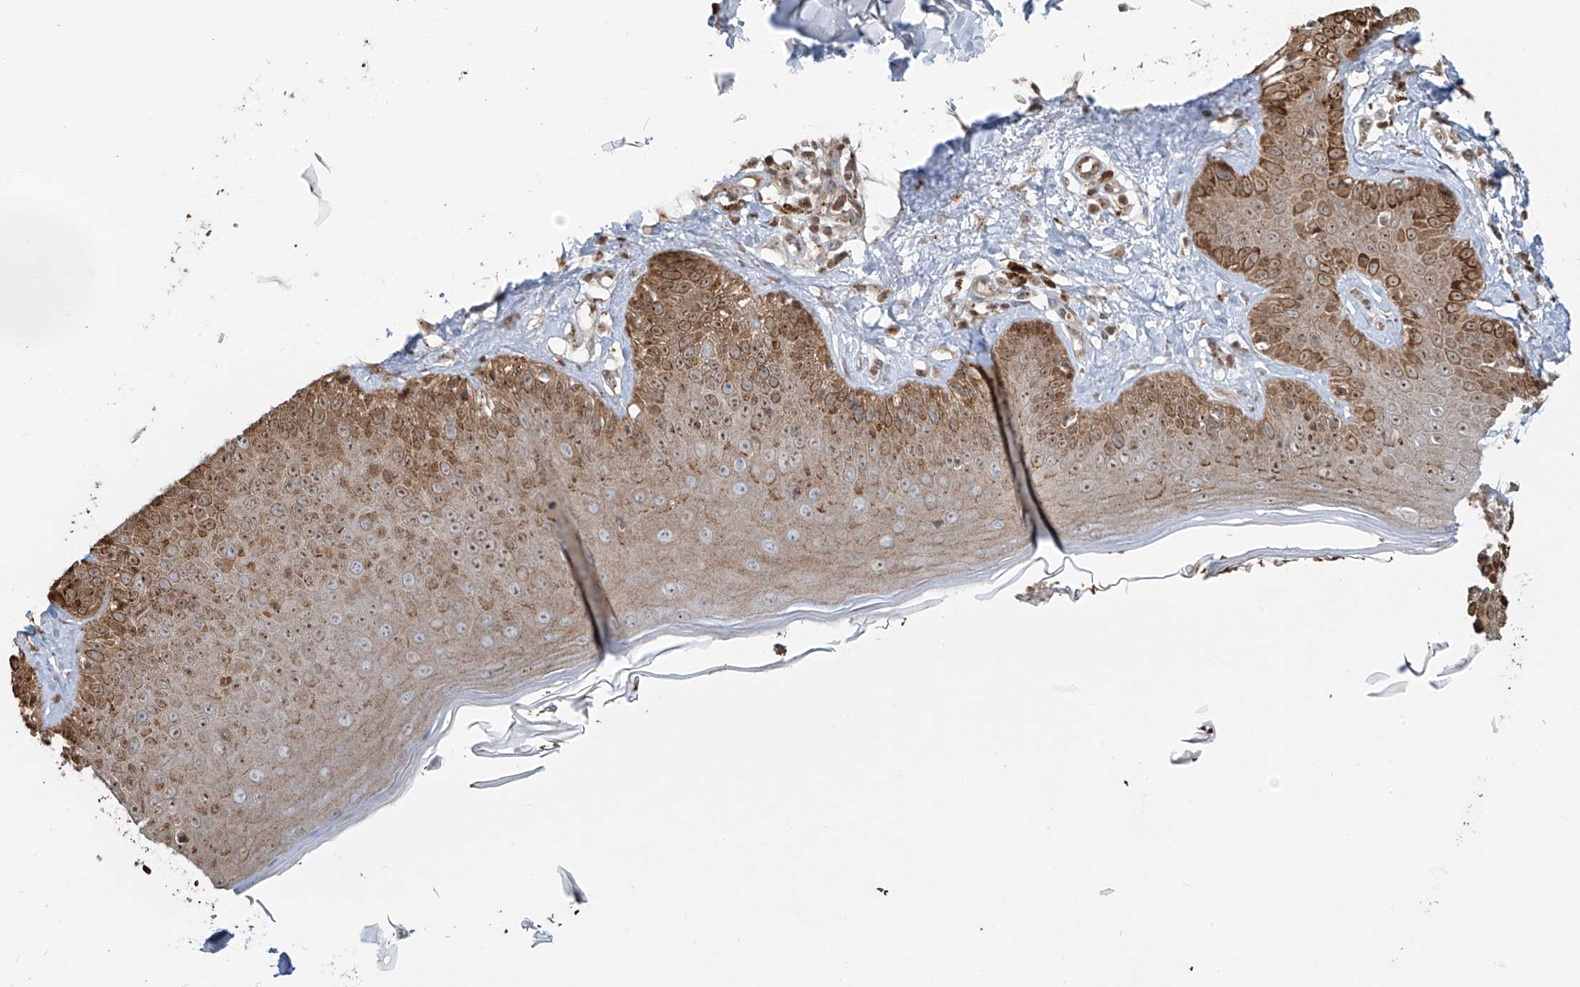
{"staining": {"intensity": "moderate", "quantity": "25%-75%", "location": "cytoplasmic/membranous"}, "tissue": "skin", "cell_type": "Fibroblasts", "image_type": "normal", "snomed": [{"axis": "morphology", "description": "Normal tissue, NOS"}, {"axis": "topography", "description": "Skin"}], "caption": "Brown immunohistochemical staining in unremarkable skin reveals moderate cytoplasmic/membranous staining in approximately 25%-75% of fibroblasts. The staining is performed using DAB (3,3'-diaminobenzidine) brown chromogen to label protein expression. The nuclei are counter-stained blue using hematoxylin.", "gene": "VMP1", "patient": {"sex": "male", "age": 52}}